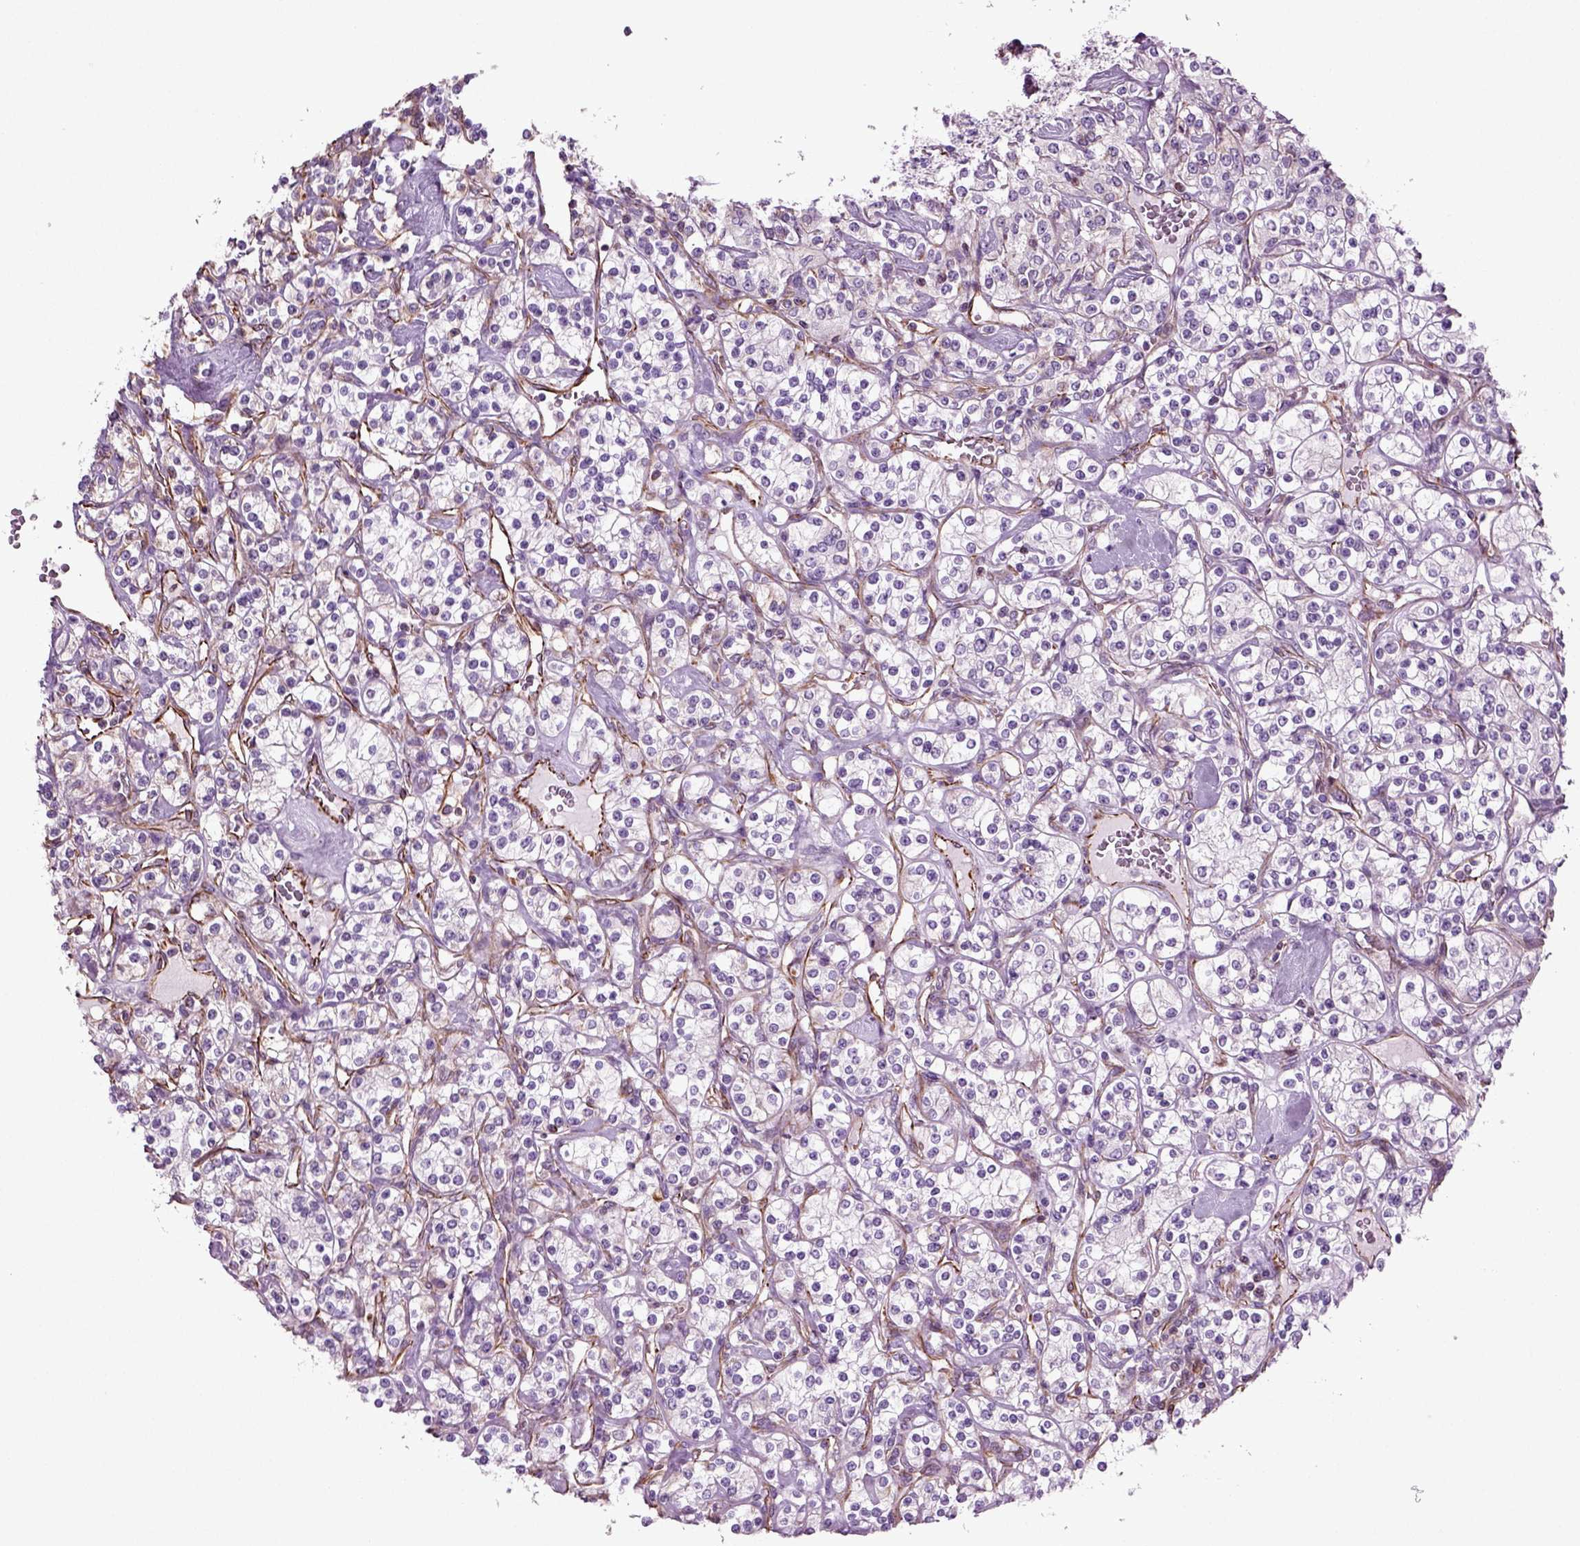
{"staining": {"intensity": "negative", "quantity": "none", "location": "none"}, "tissue": "renal cancer", "cell_type": "Tumor cells", "image_type": "cancer", "snomed": [{"axis": "morphology", "description": "Adenocarcinoma, NOS"}, {"axis": "topography", "description": "Kidney"}], "caption": "Protein analysis of renal adenocarcinoma displays no significant positivity in tumor cells.", "gene": "ACER3", "patient": {"sex": "male", "age": 77}}